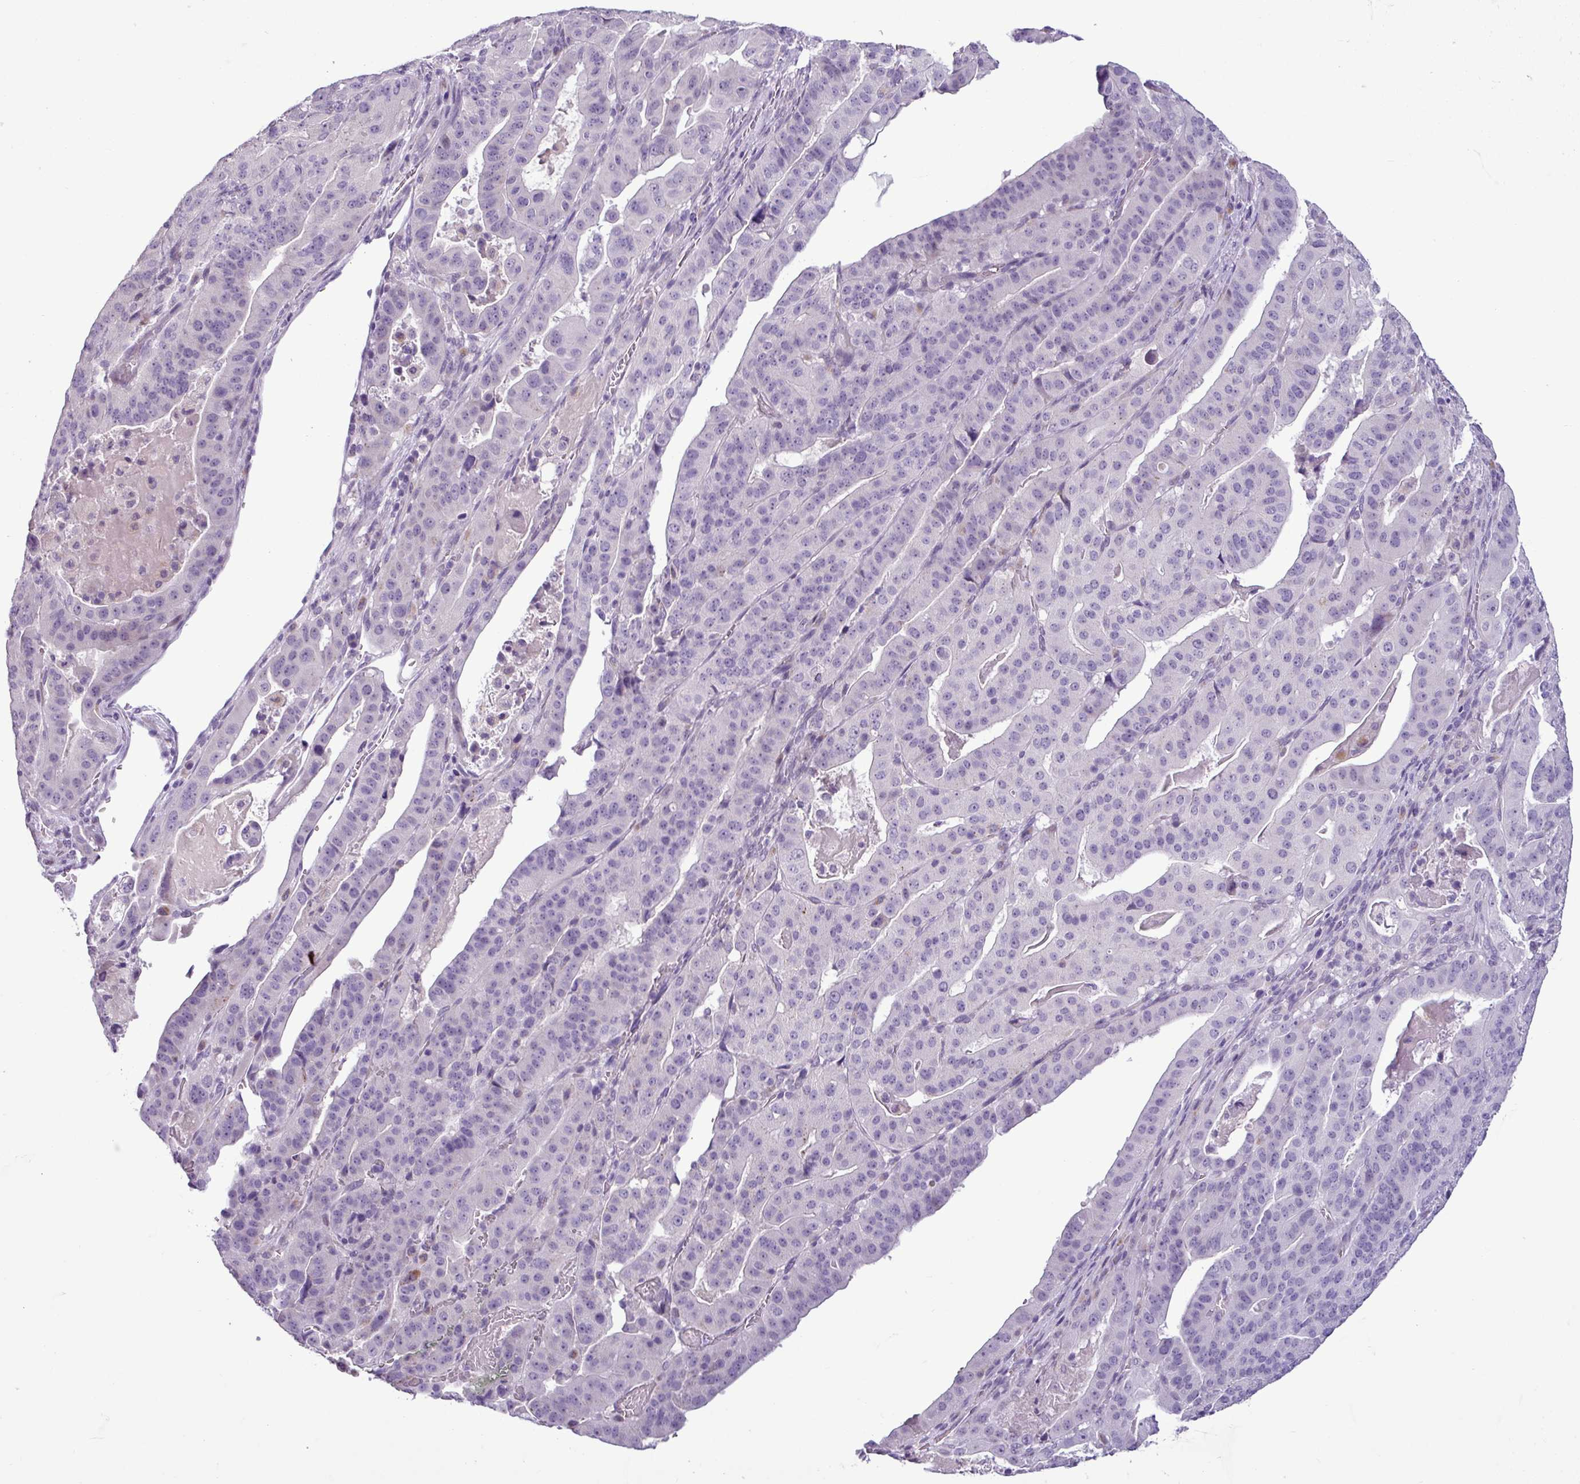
{"staining": {"intensity": "negative", "quantity": "none", "location": "none"}, "tissue": "stomach cancer", "cell_type": "Tumor cells", "image_type": "cancer", "snomed": [{"axis": "morphology", "description": "Adenocarcinoma, NOS"}, {"axis": "topography", "description": "Stomach"}], "caption": "This is an immunohistochemistry (IHC) histopathology image of human stomach adenocarcinoma. There is no positivity in tumor cells.", "gene": "C9orf24", "patient": {"sex": "male", "age": 48}}